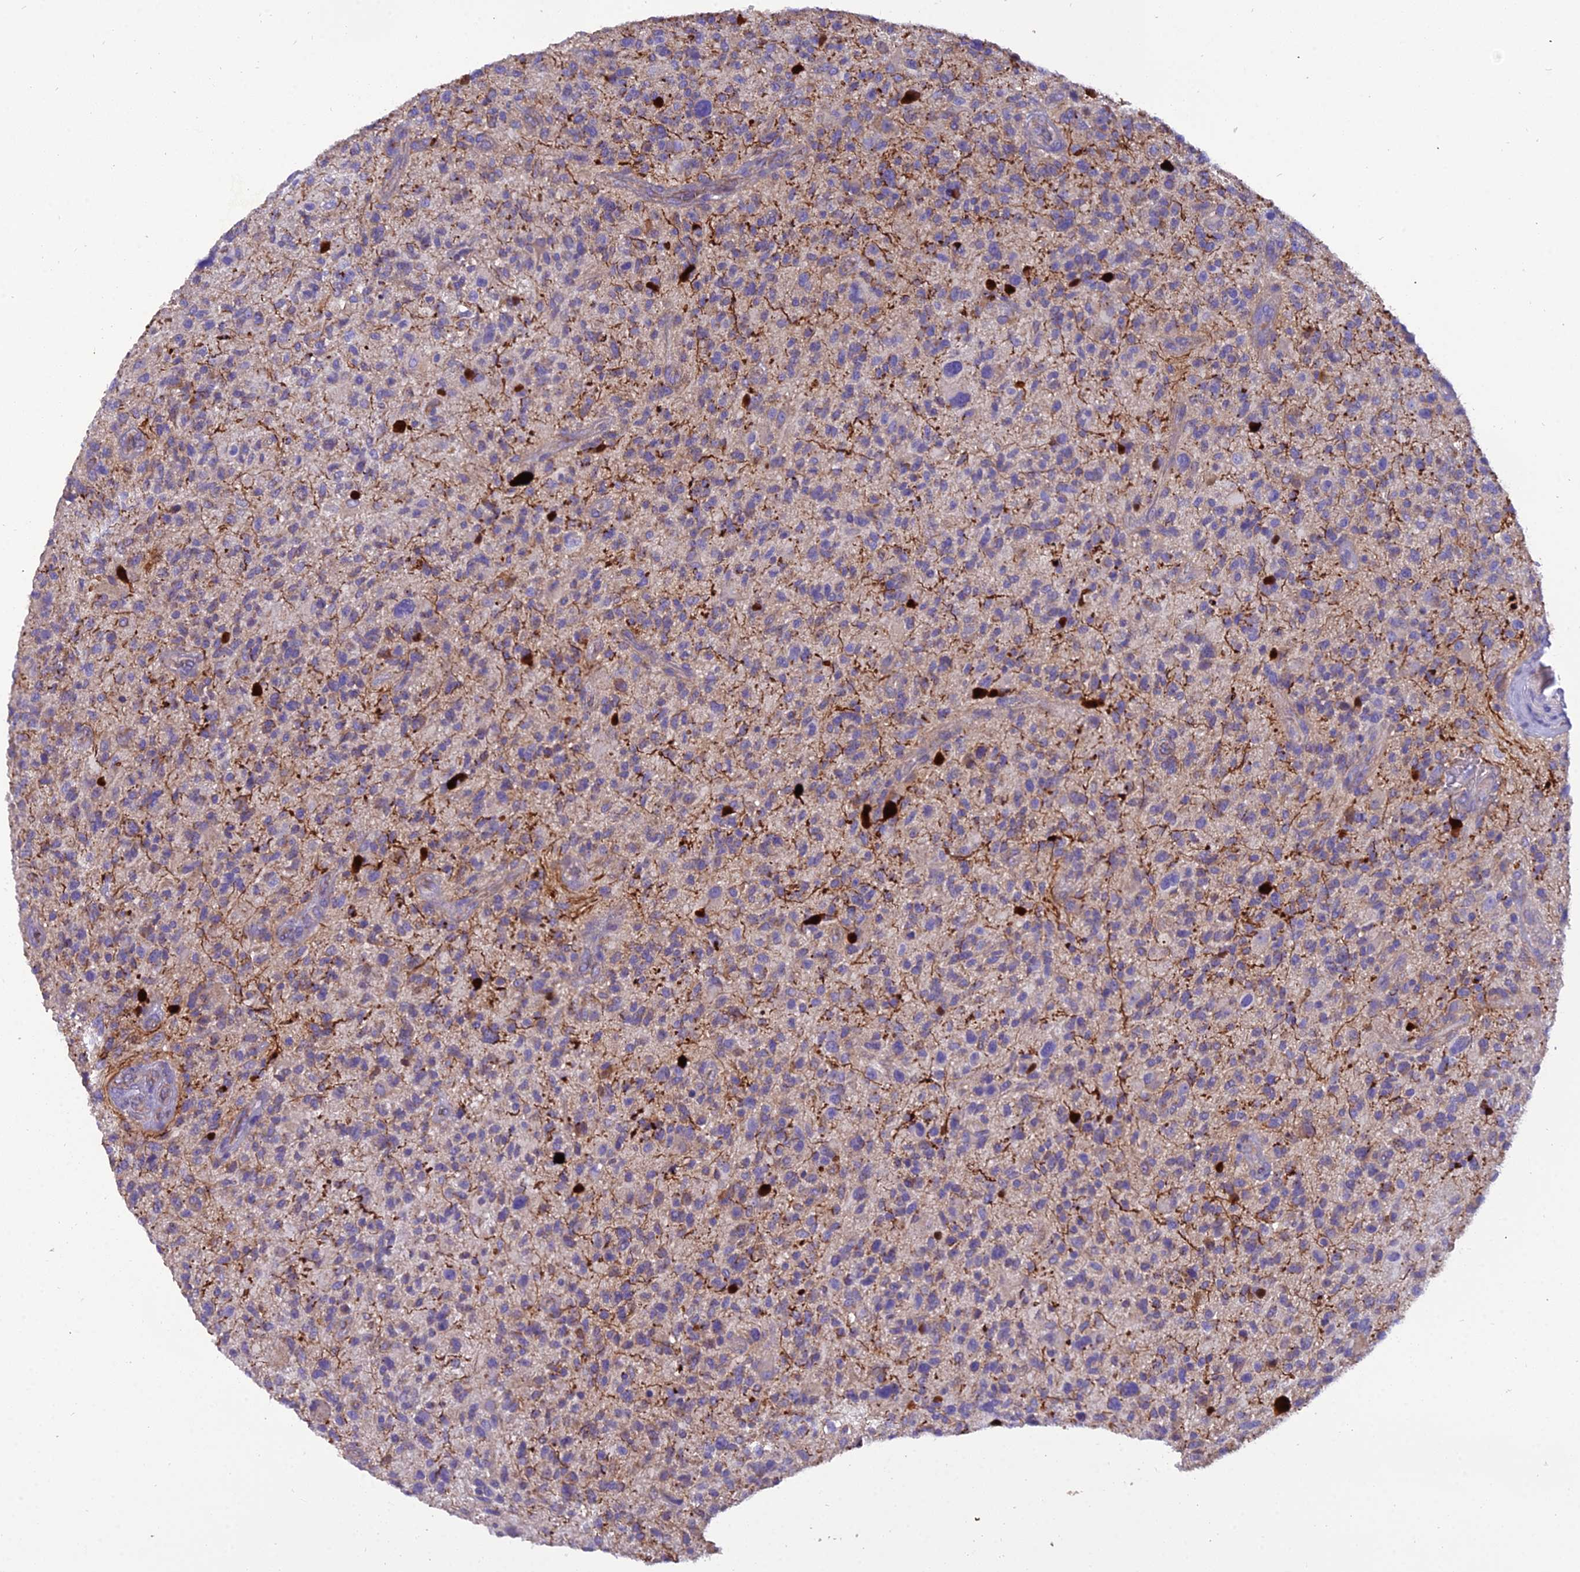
{"staining": {"intensity": "negative", "quantity": "none", "location": "none"}, "tissue": "glioma", "cell_type": "Tumor cells", "image_type": "cancer", "snomed": [{"axis": "morphology", "description": "Glioma, malignant, High grade"}, {"axis": "topography", "description": "Brain"}], "caption": "Tumor cells are negative for brown protein staining in malignant glioma (high-grade). (Immunohistochemistry (ihc), brightfield microscopy, high magnification).", "gene": "GPD1", "patient": {"sex": "male", "age": 47}}